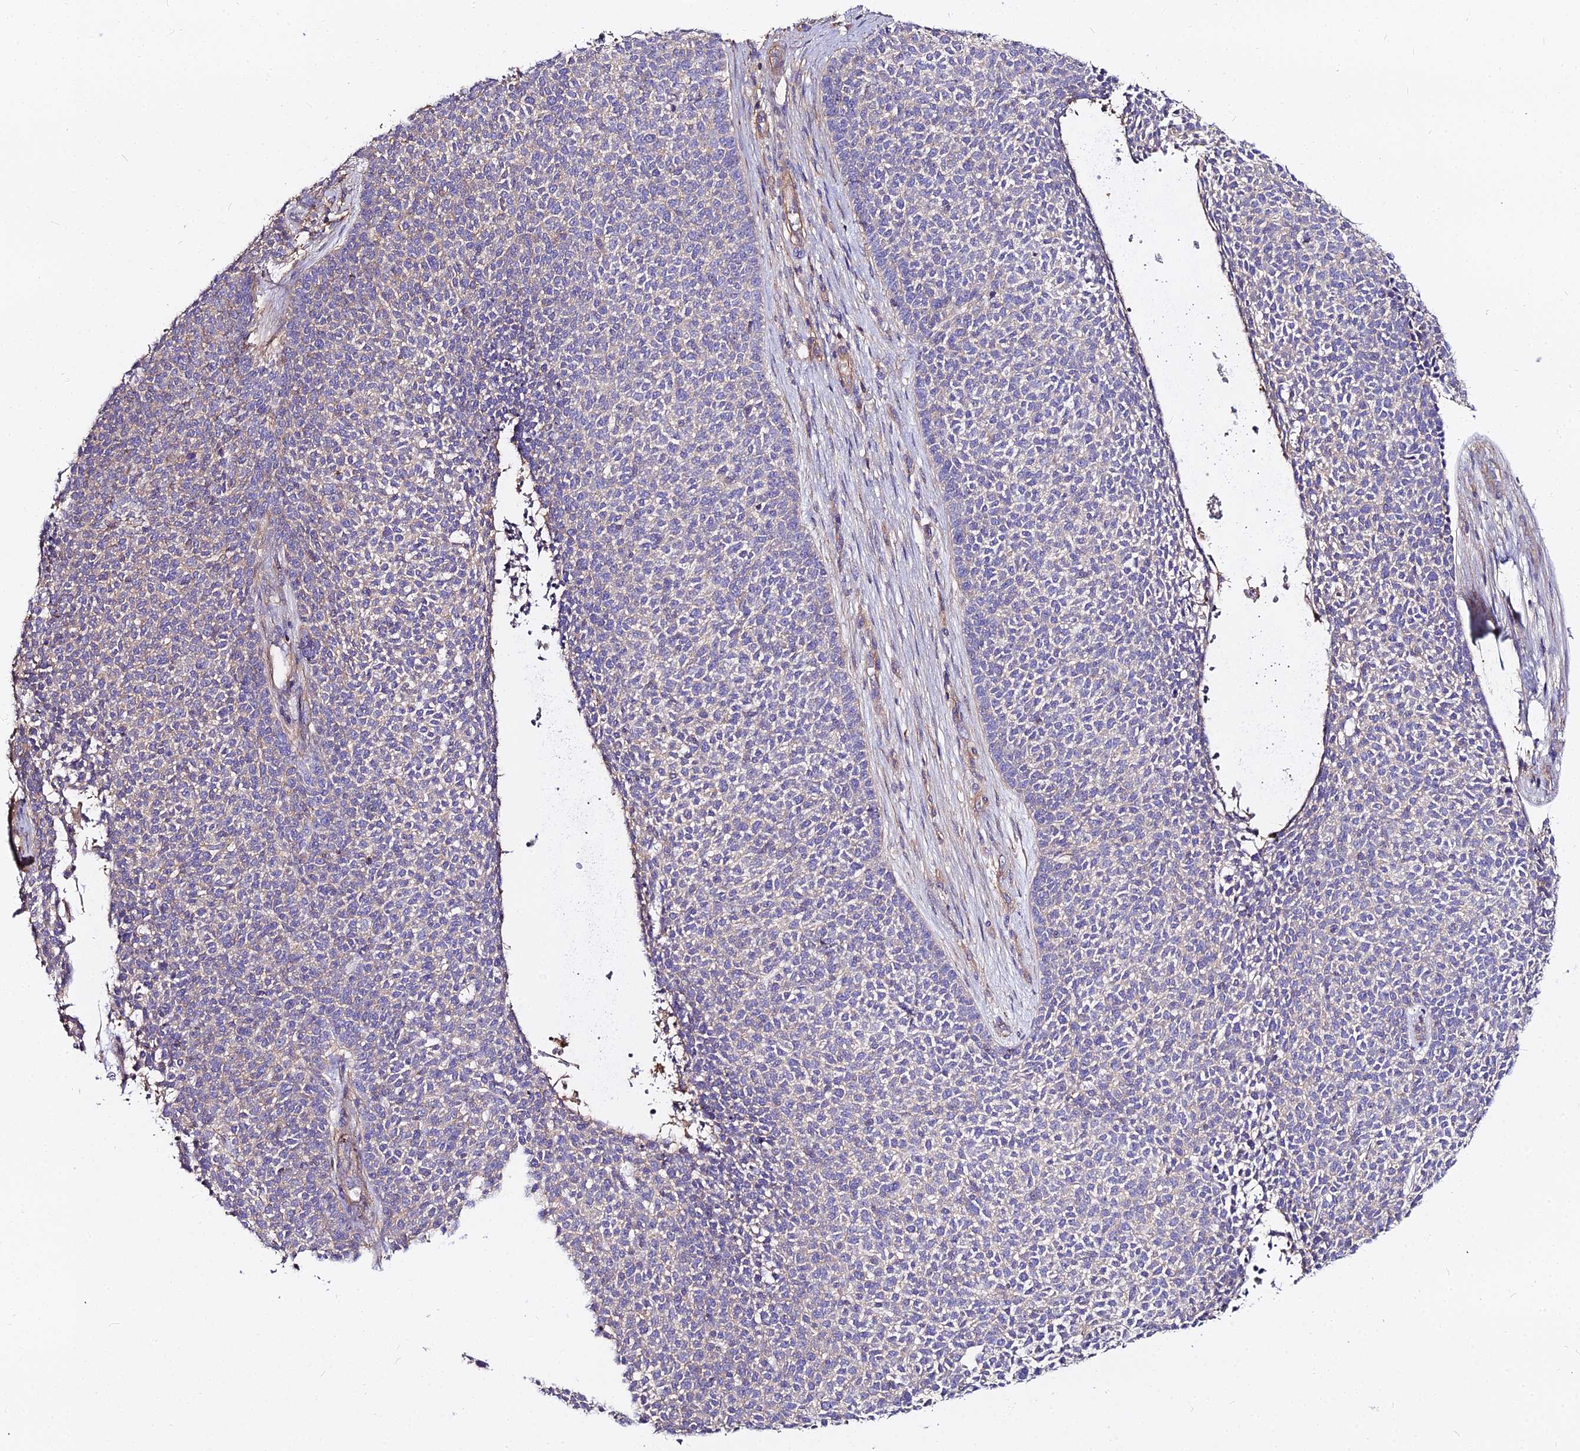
{"staining": {"intensity": "negative", "quantity": "none", "location": "none"}, "tissue": "skin cancer", "cell_type": "Tumor cells", "image_type": "cancer", "snomed": [{"axis": "morphology", "description": "Basal cell carcinoma"}, {"axis": "topography", "description": "Skin"}], "caption": "This is a micrograph of IHC staining of skin basal cell carcinoma, which shows no staining in tumor cells.", "gene": "GLYAT", "patient": {"sex": "female", "age": 84}}